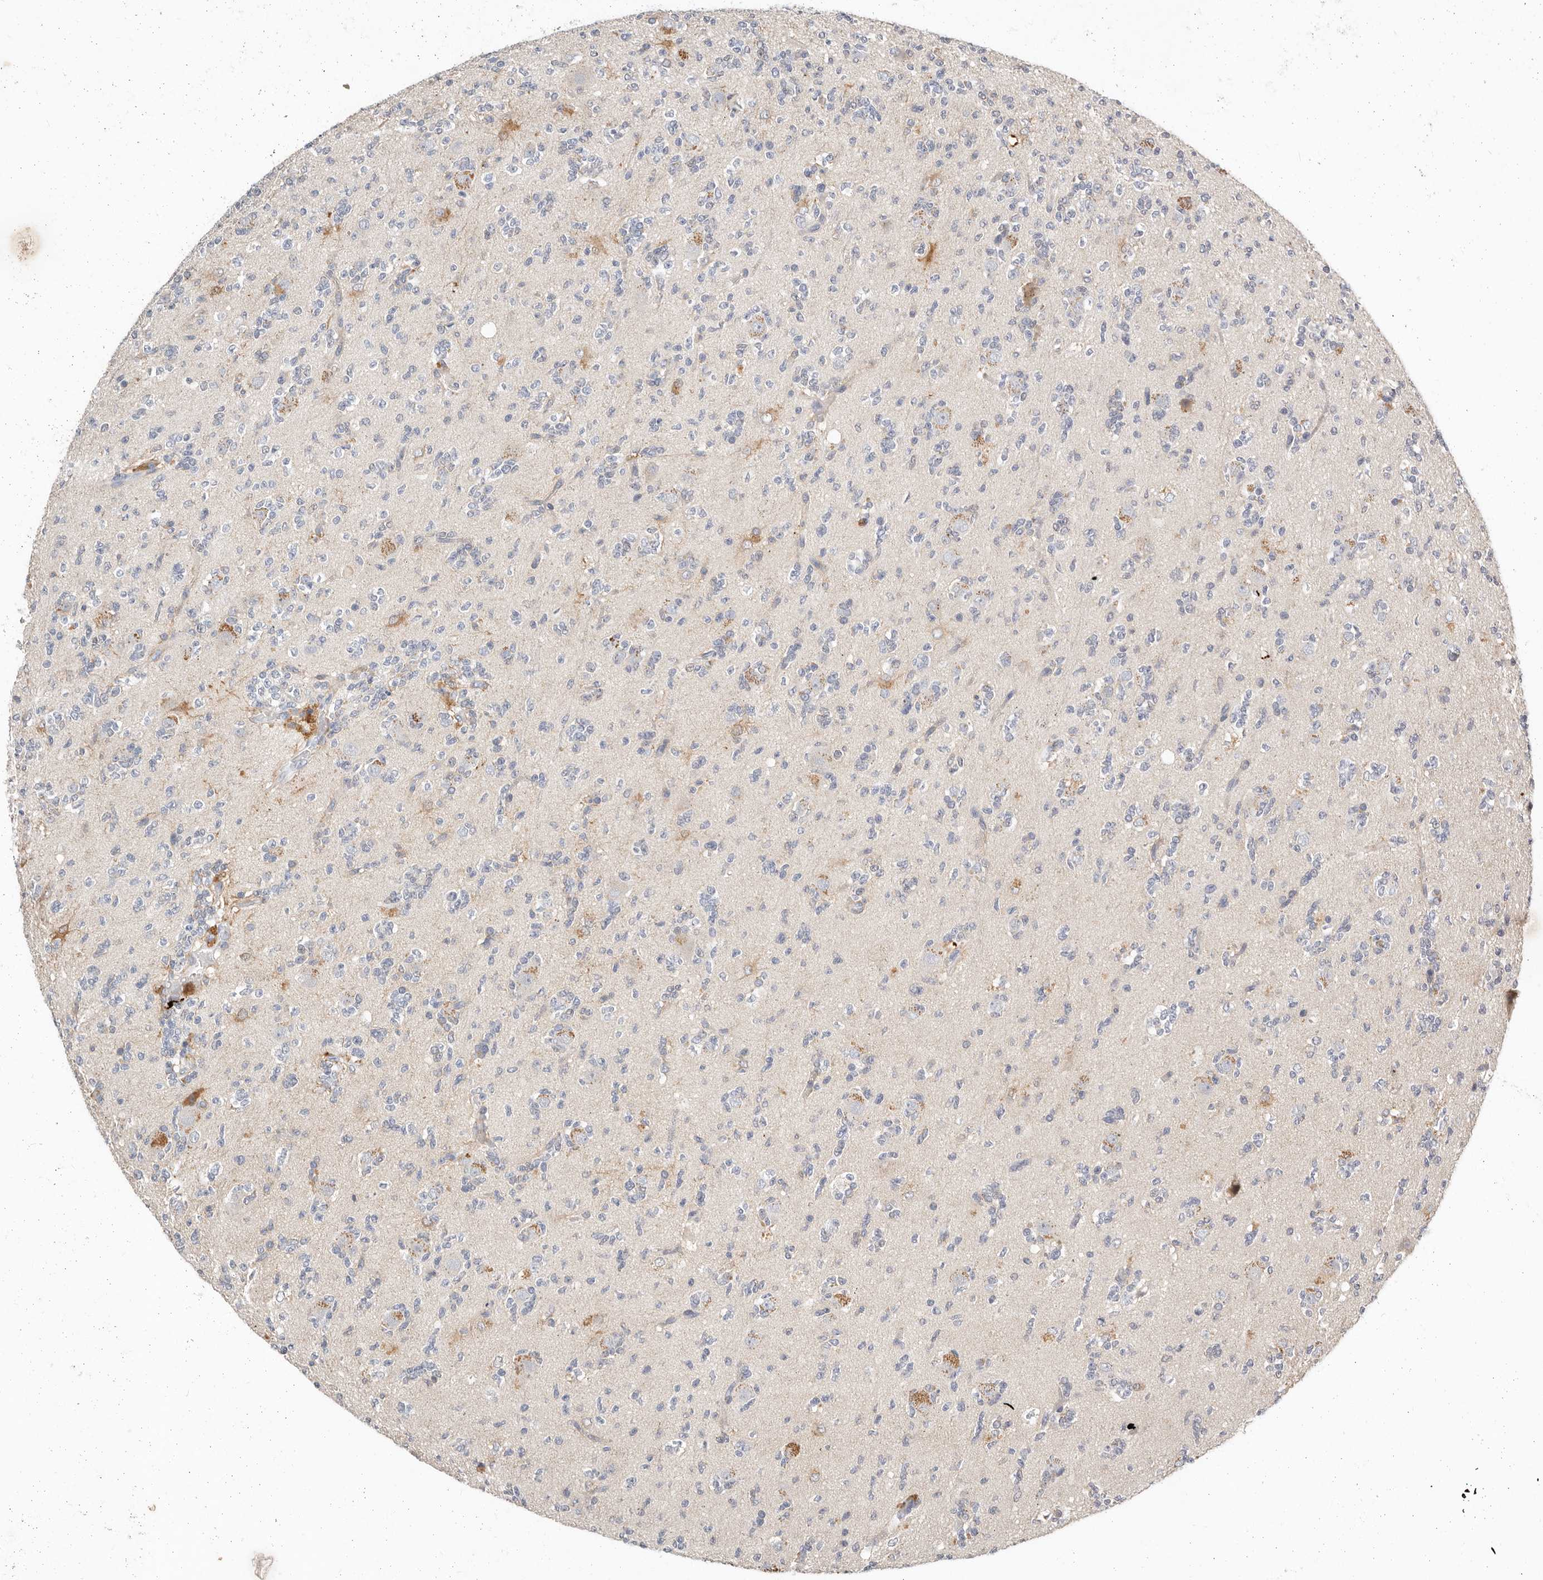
{"staining": {"intensity": "negative", "quantity": "none", "location": "none"}, "tissue": "glioma", "cell_type": "Tumor cells", "image_type": "cancer", "snomed": [{"axis": "morphology", "description": "Glioma, malignant, High grade"}, {"axis": "topography", "description": "Brain"}], "caption": "Malignant glioma (high-grade) was stained to show a protein in brown. There is no significant expression in tumor cells.", "gene": "TMEM63B", "patient": {"sex": "female", "age": 62}}